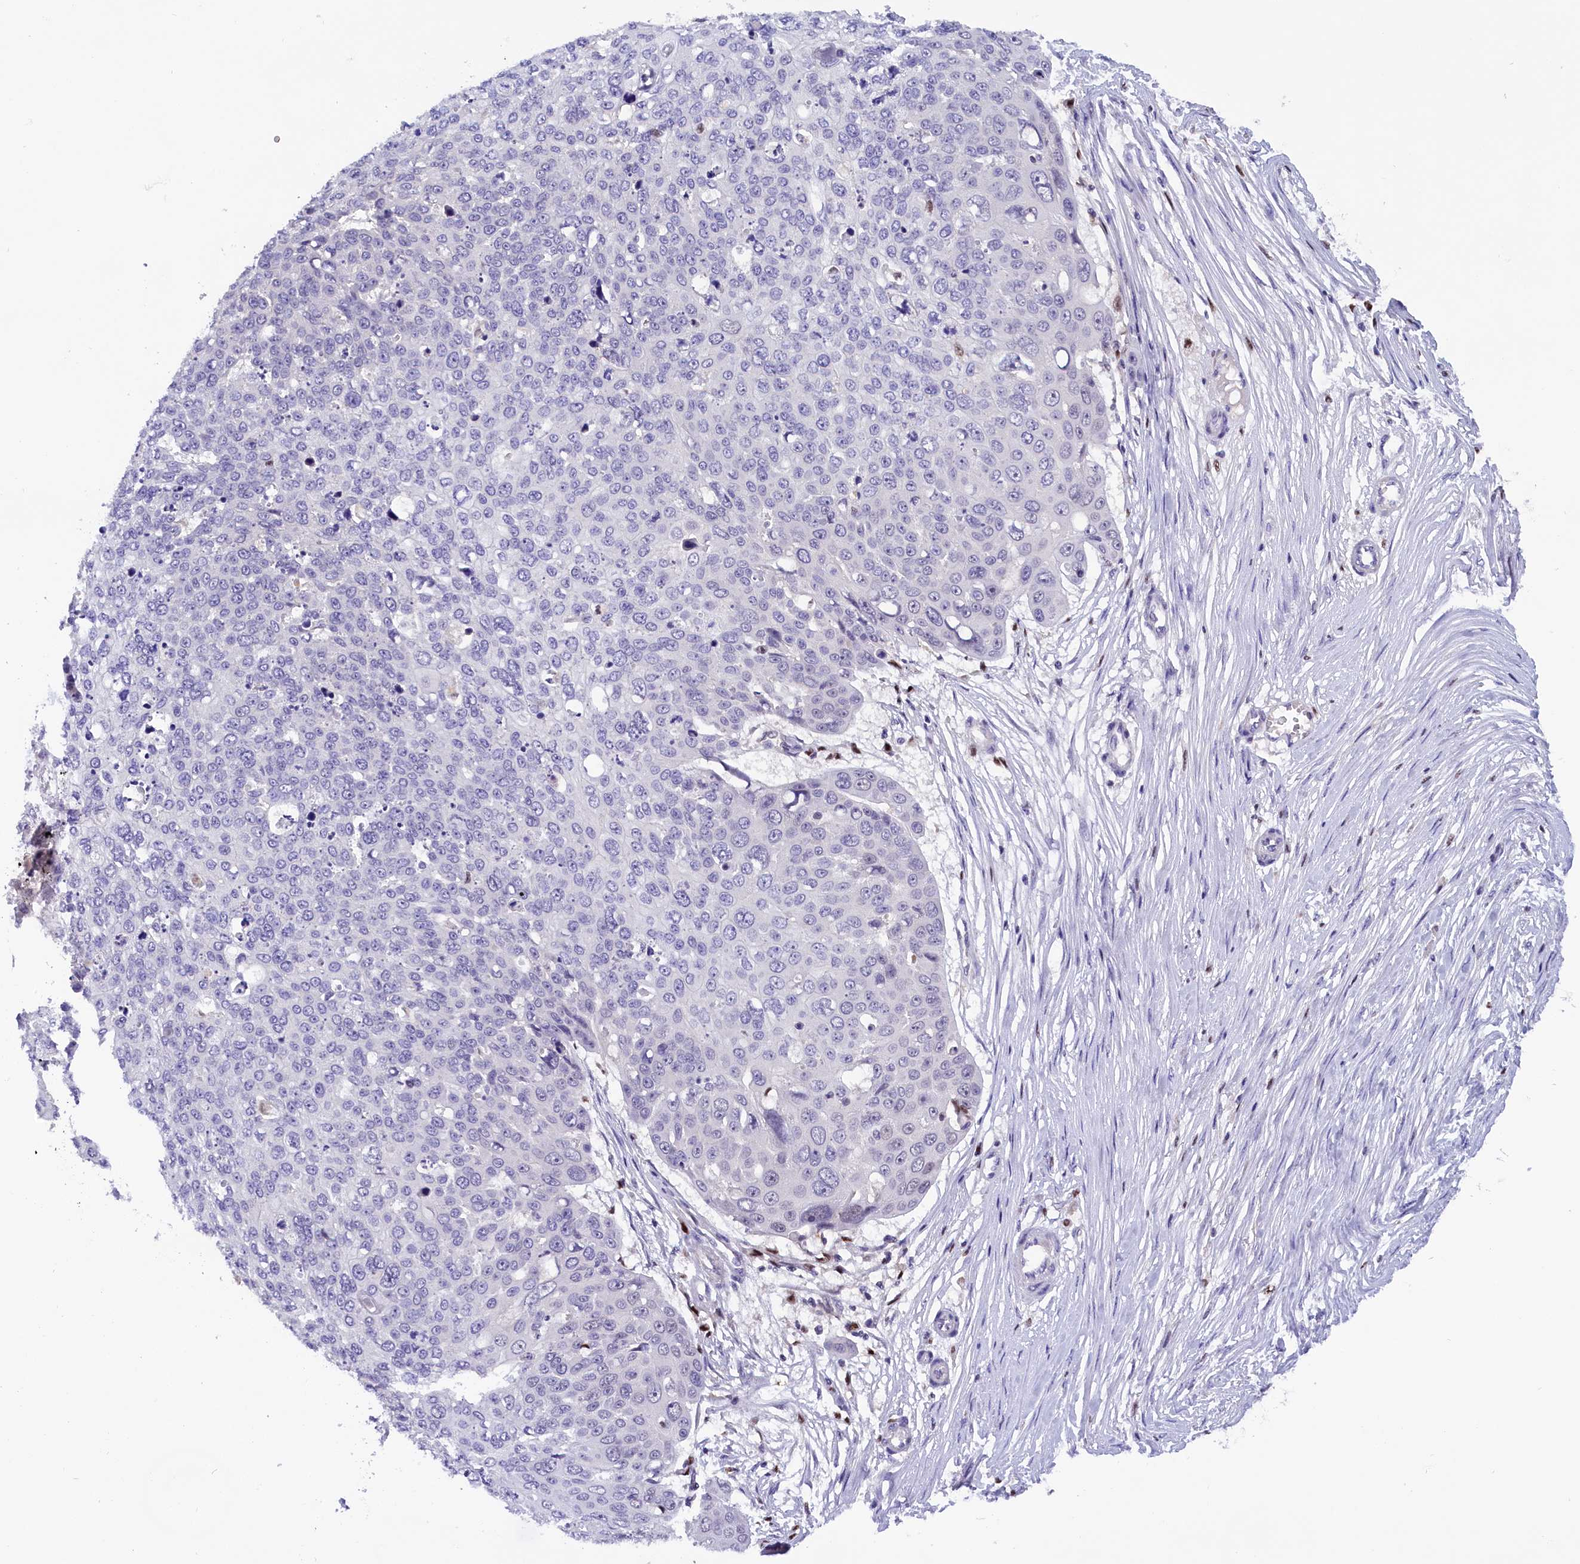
{"staining": {"intensity": "negative", "quantity": "none", "location": "none"}, "tissue": "skin cancer", "cell_type": "Tumor cells", "image_type": "cancer", "snomed": [{"axis": "morphology", "description": "Squamous cell carcinoma, NOS"}, {"axis": "topography", "description": "Skin"}], "caption": "Immunohistochemistry (IHC) micrograph of human skin cancer stained for a protein (brown), which exhibits no staining in tumor cells.", "gene": "BTBD9", "patient": {"sex": "male", "age": 71}}